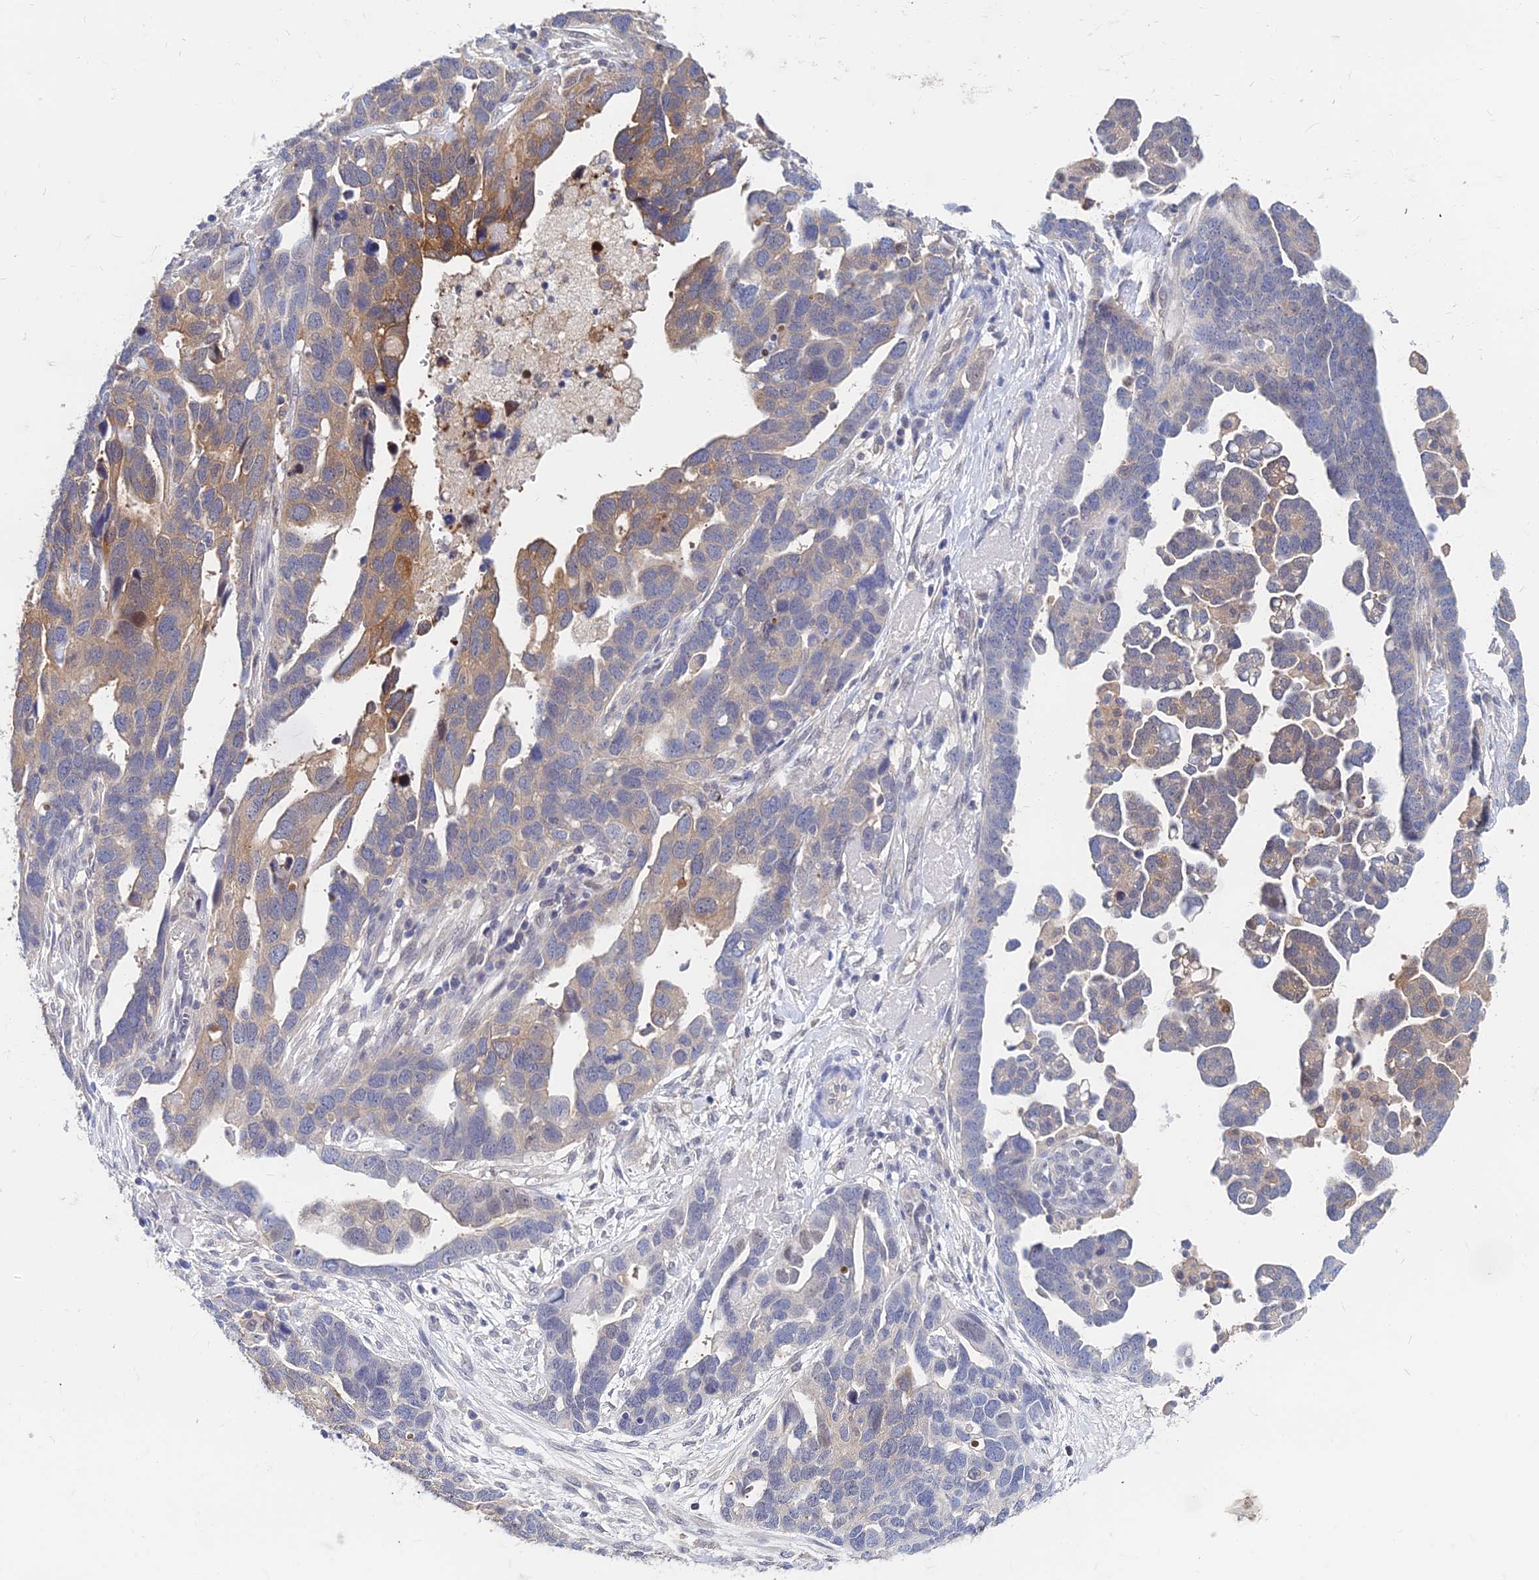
{"staining": {"intensity": "moderate", "quantity": "<25%", "location": "cytoplasmic/membranous"}, "tissue": "ovarian cancer", "cell_type": "Tumor cells", "image_type": "cancer", "snomed": [{"axis": "morphology", "description": "Cystadenocarcinoma, serous, NOS"}, {"axis": "topography", "description": "Ovary"}], "caption": "Protein expression analysis of human ovarian cancer (serous cystadenocarcinoma) reveals moderate cytoplasmic/membranous positivity in about <25% of tumor cells.", "gene": "B3GALT4", "patient": {"sex": "female", "age": 54}}